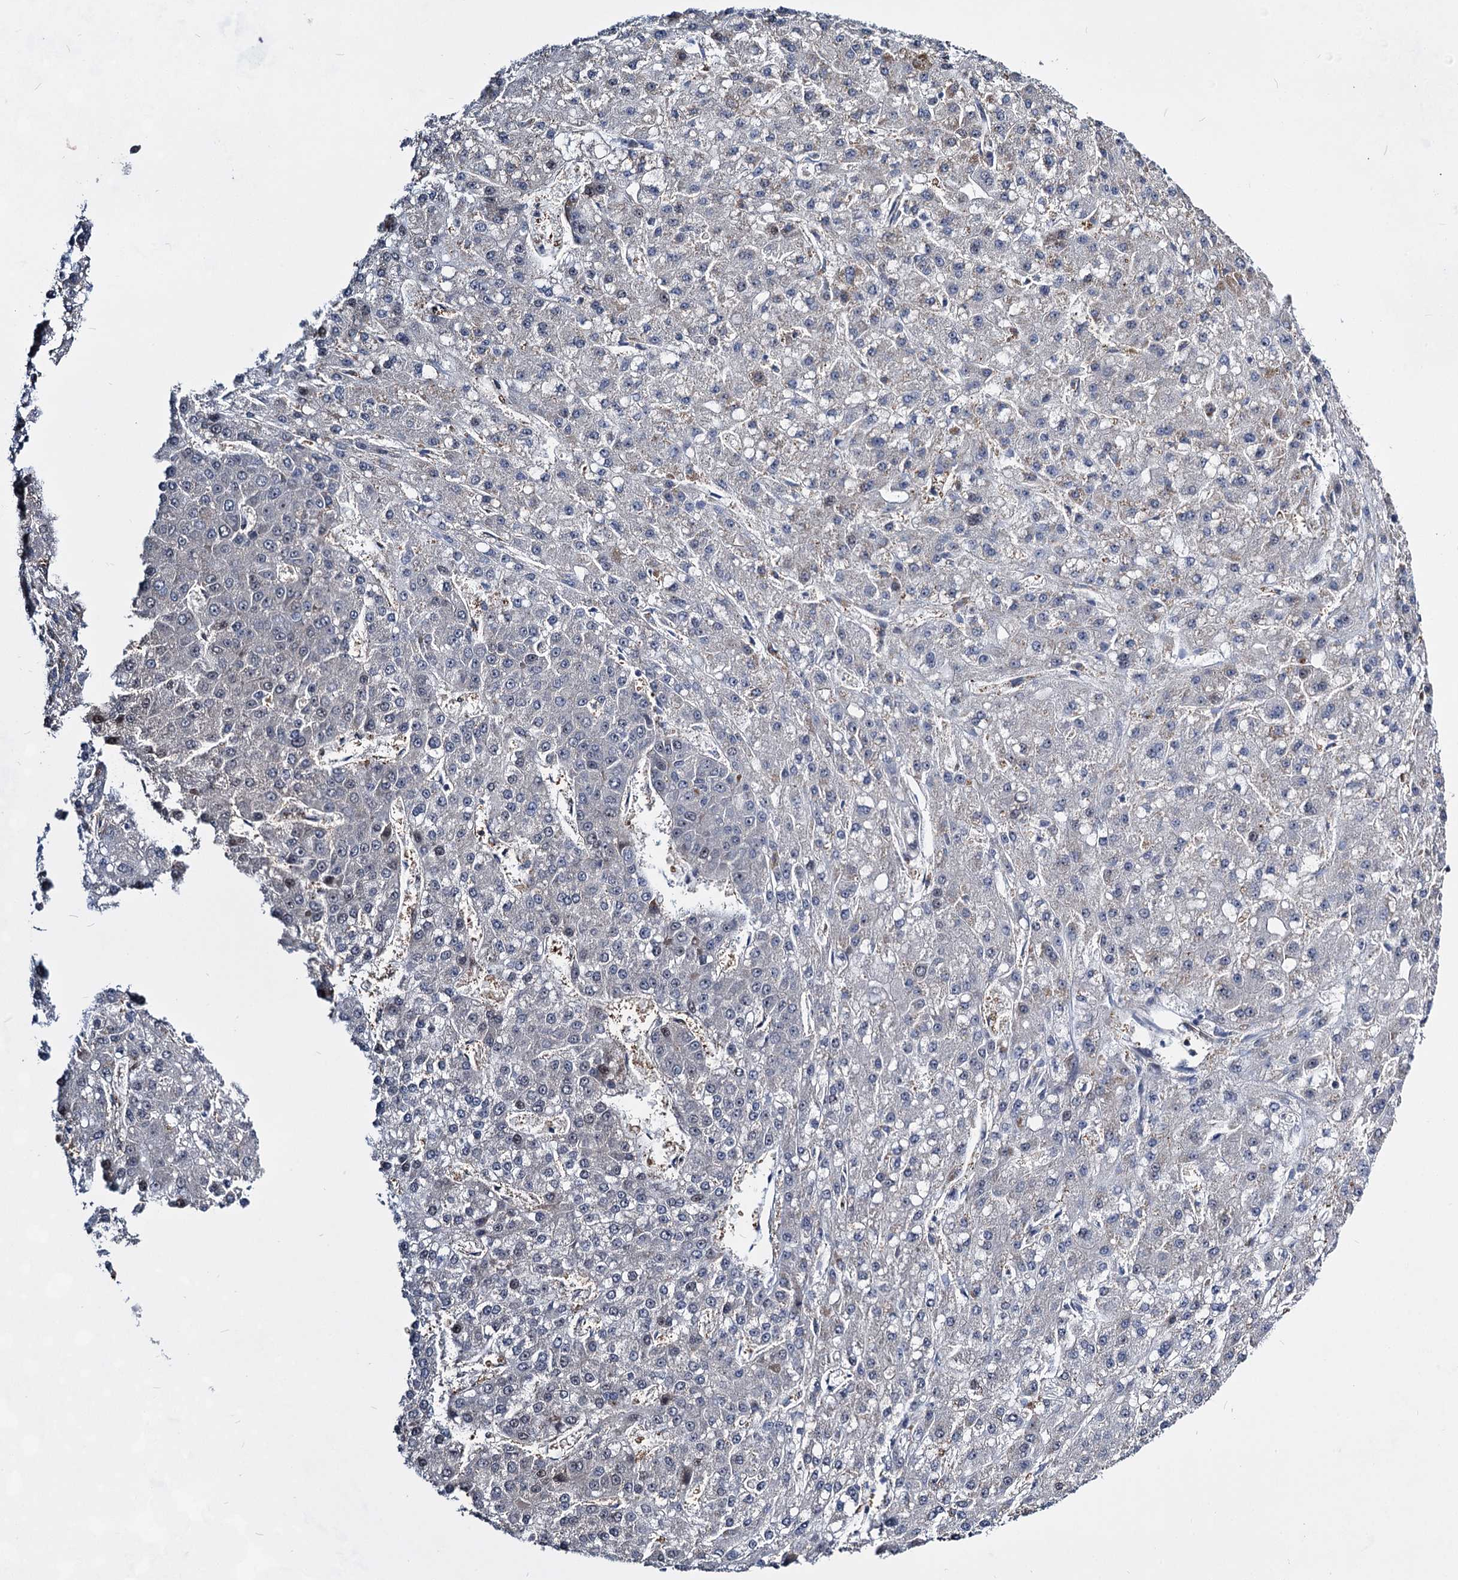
{"staining": {"intensity": "moderate", "quantity": "<25%", "location": "nuclear"}, "tissue": "liver cancer", "cell_type": "Tumor cells", "image_type": "cancer", "snomed": [{"axis": "morphology", "description": "Carcinoma, Hepatocellular, NOS"}, {"axis": "topography", "description": "Liver"}], "caption": "An image of liver cancer stained for a protein reveals moderate nuclear brown staining in tumor cells. The protein is stained brown, and the nuclei are stained in blue (DAB IHC with brightfield microscopy, high magnification).", "gene": "GPBP1", "patient": {"sex": "male", "age": 67}}